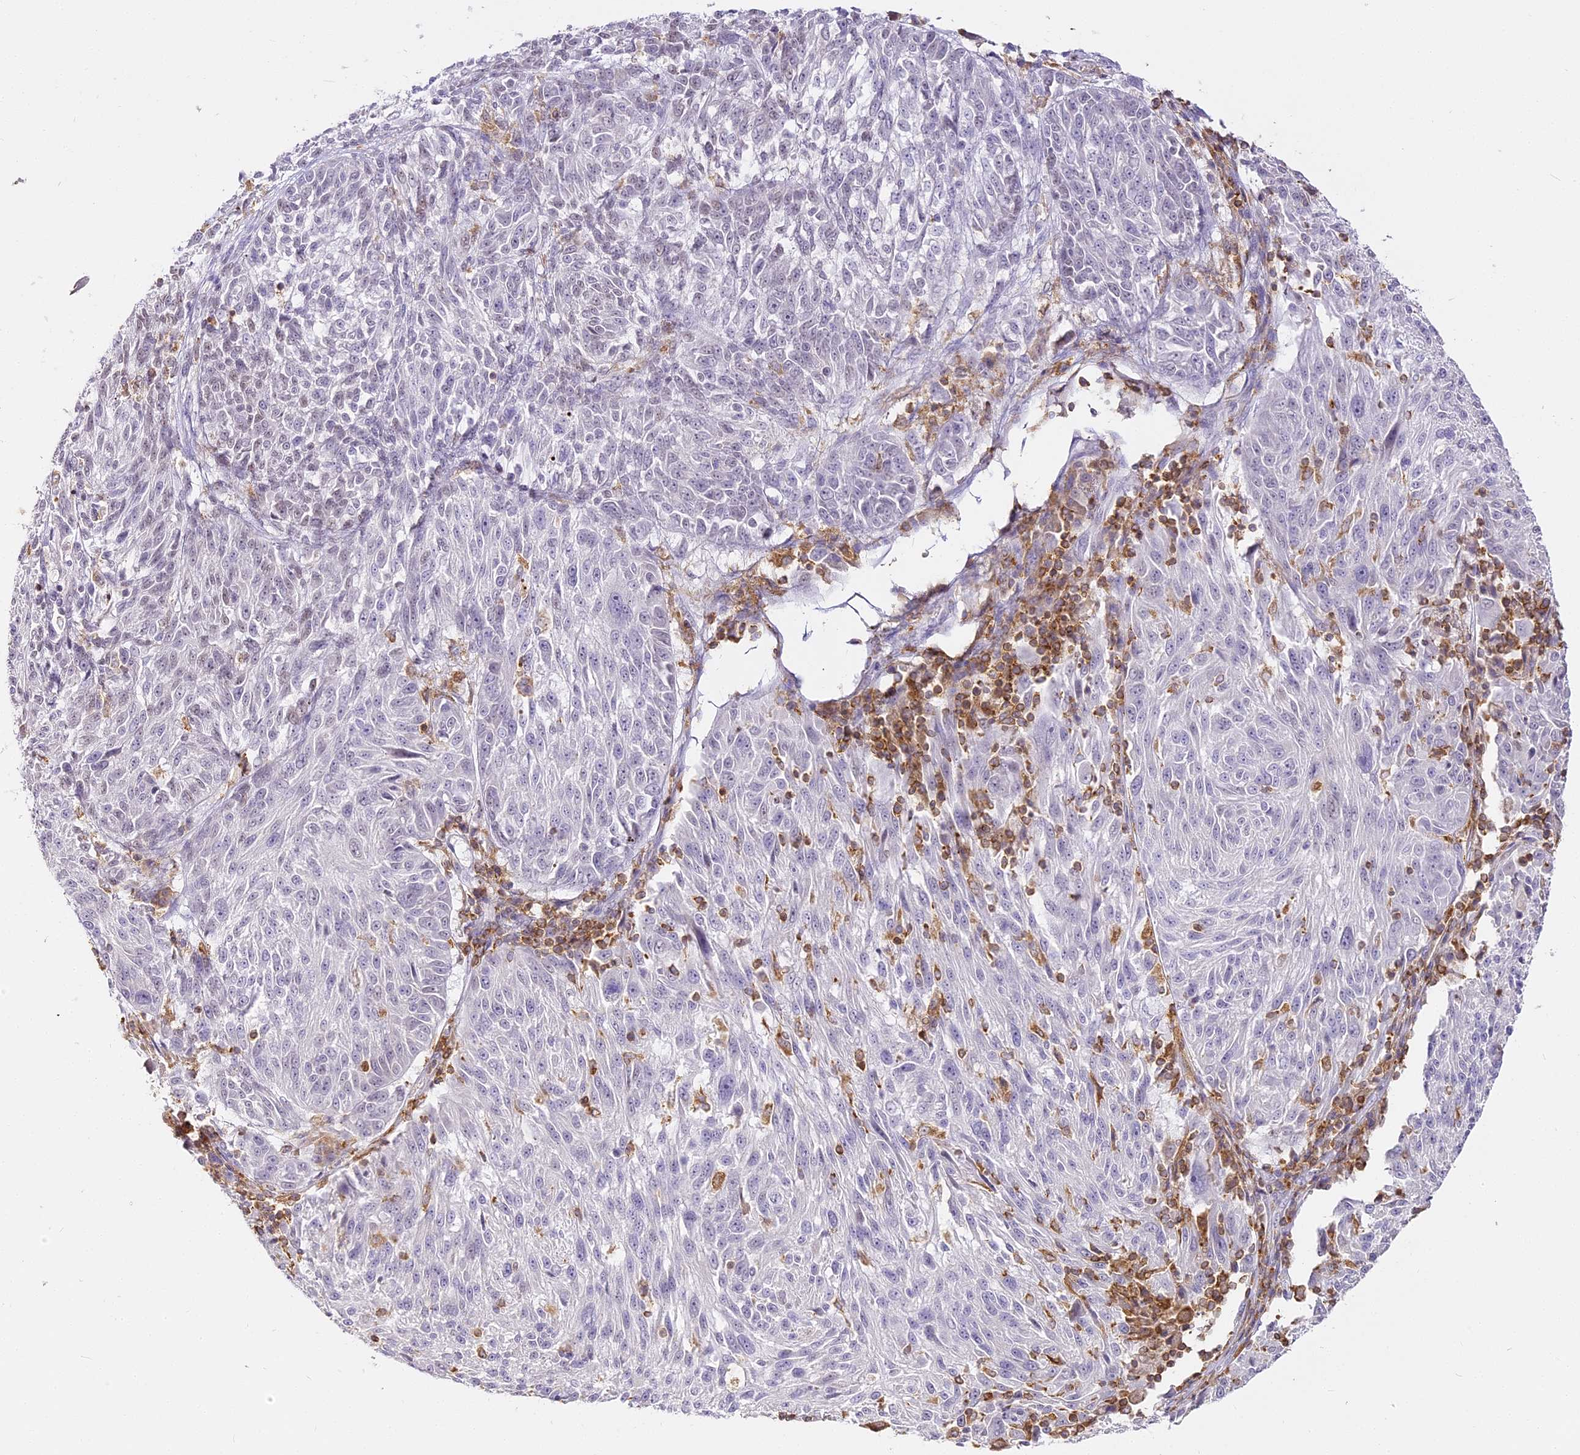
{"staining": {"intensity": "negative", "quantity": "none", "location": "none"}, "tissue": "melanoma", "cell_type": "Tumor cells", "image_type": "cancer", "snomed": [{"axis": "morphology", "description": "Malignant melanoma, NOS"}, {"axis": "topography", "description": "Skin"}], "caption": "Tumor cells show no significant expression in melanoma. (DAB (3,3'-diaminobenzidine) immunohistochemistry with hematoxylin counter stain).", "gene": "DOCK2", "patient": {"sex": "male", "age": 53}}